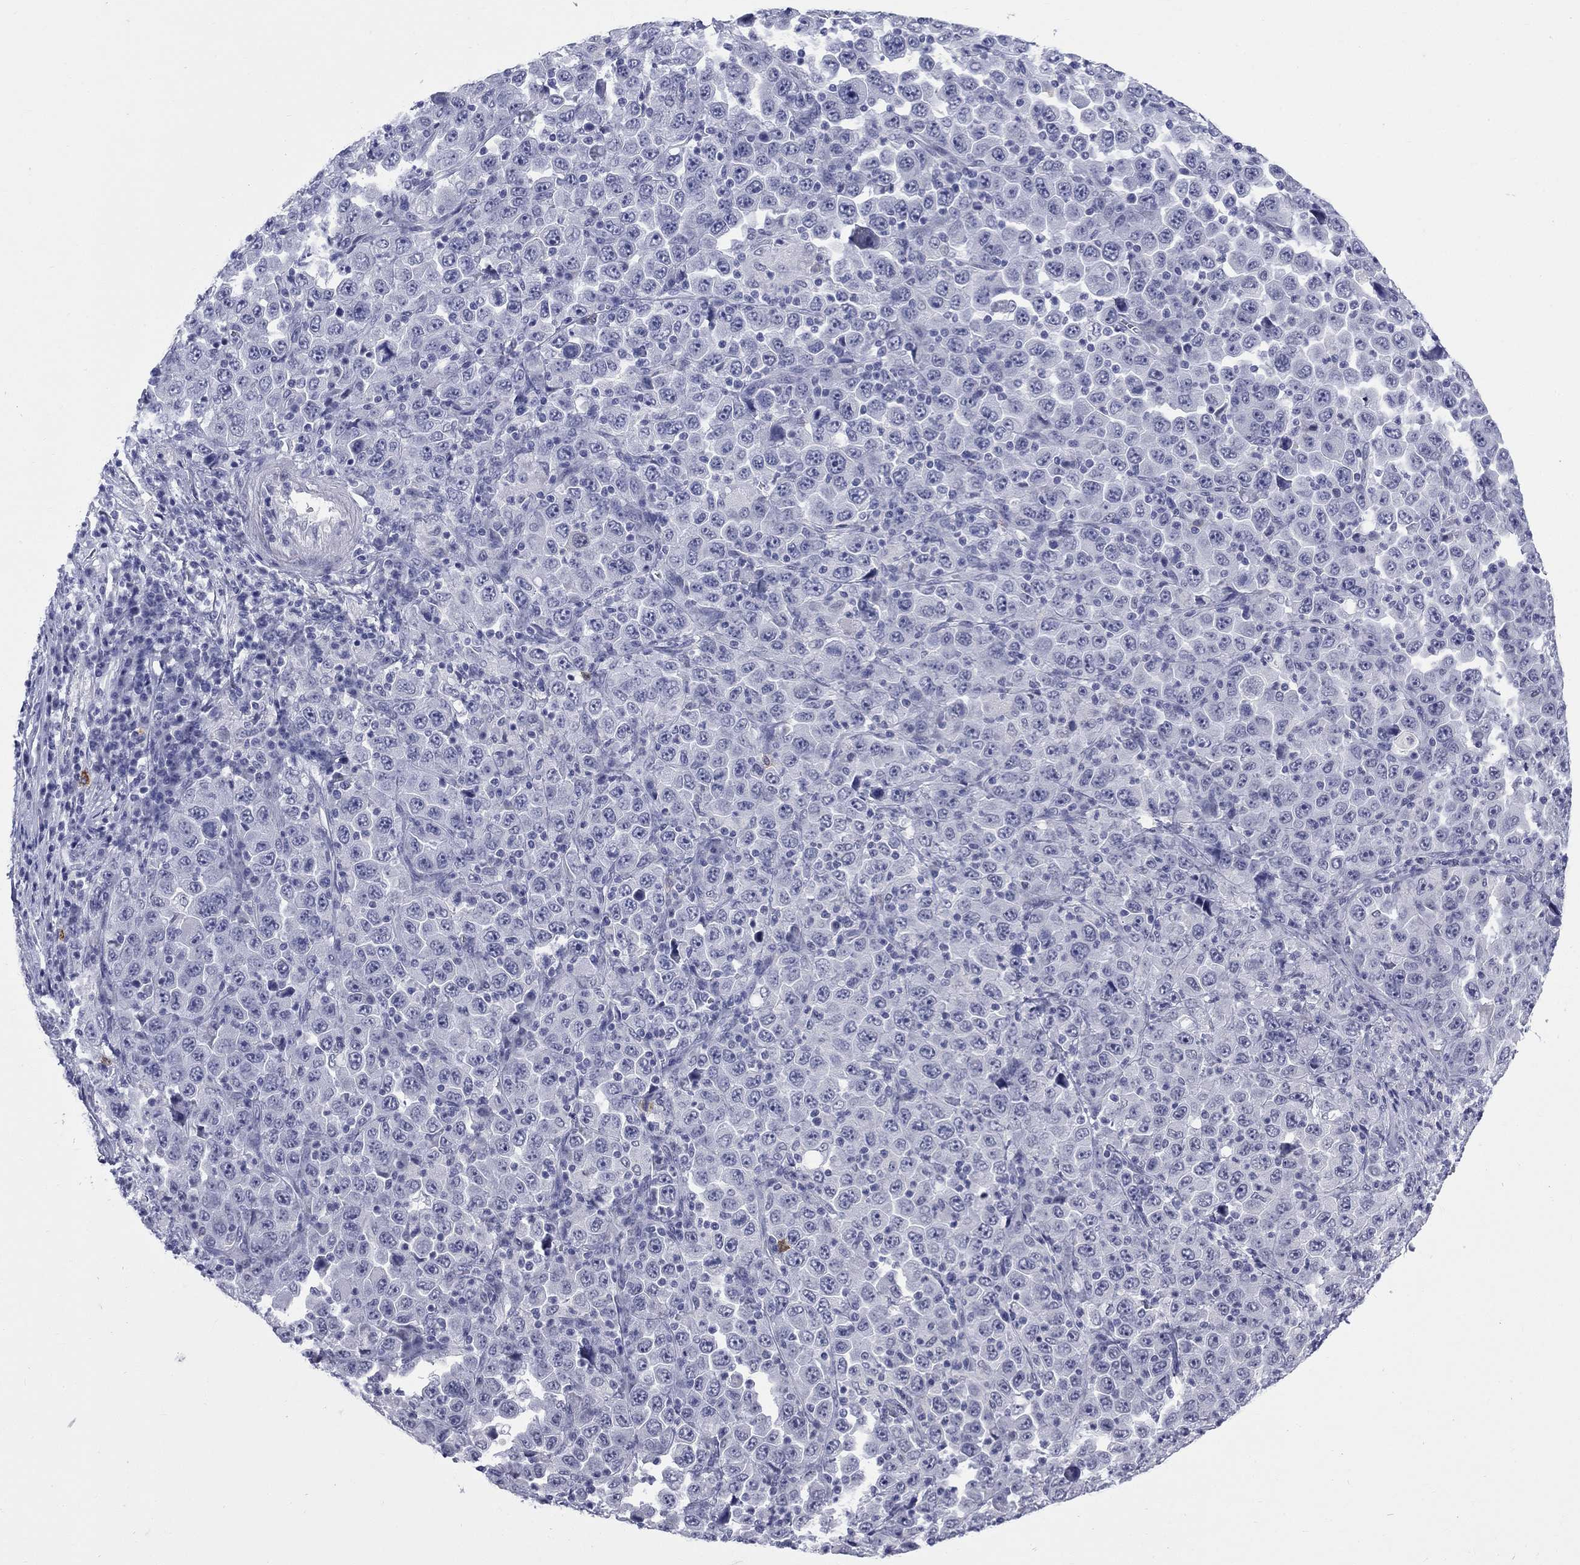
{"staining": {"intensity": "negative", "quantity": "none", "location": "none"}, "tissue": "stomach cancer", "cell_type": "Tumor cells", "image_type": "cancer", "snomed": [{"axis": "morphology", "description": "Normal tissue, NOS"}, {"axis": "morphology", "description": "Adenocarcinoma, NOS"}, {"axis": "topography", "description": "Stomach, upper"}, {"axis": "topography", "description": "Stomach"}], "caption": "A high-resolution micrograph shows immunohistochemistry staining of stomach cancer, which demonstrates no significant staining in tumor cells.", "gene": "ECEL1", "patient": {"sex": "male", "age": 59}}